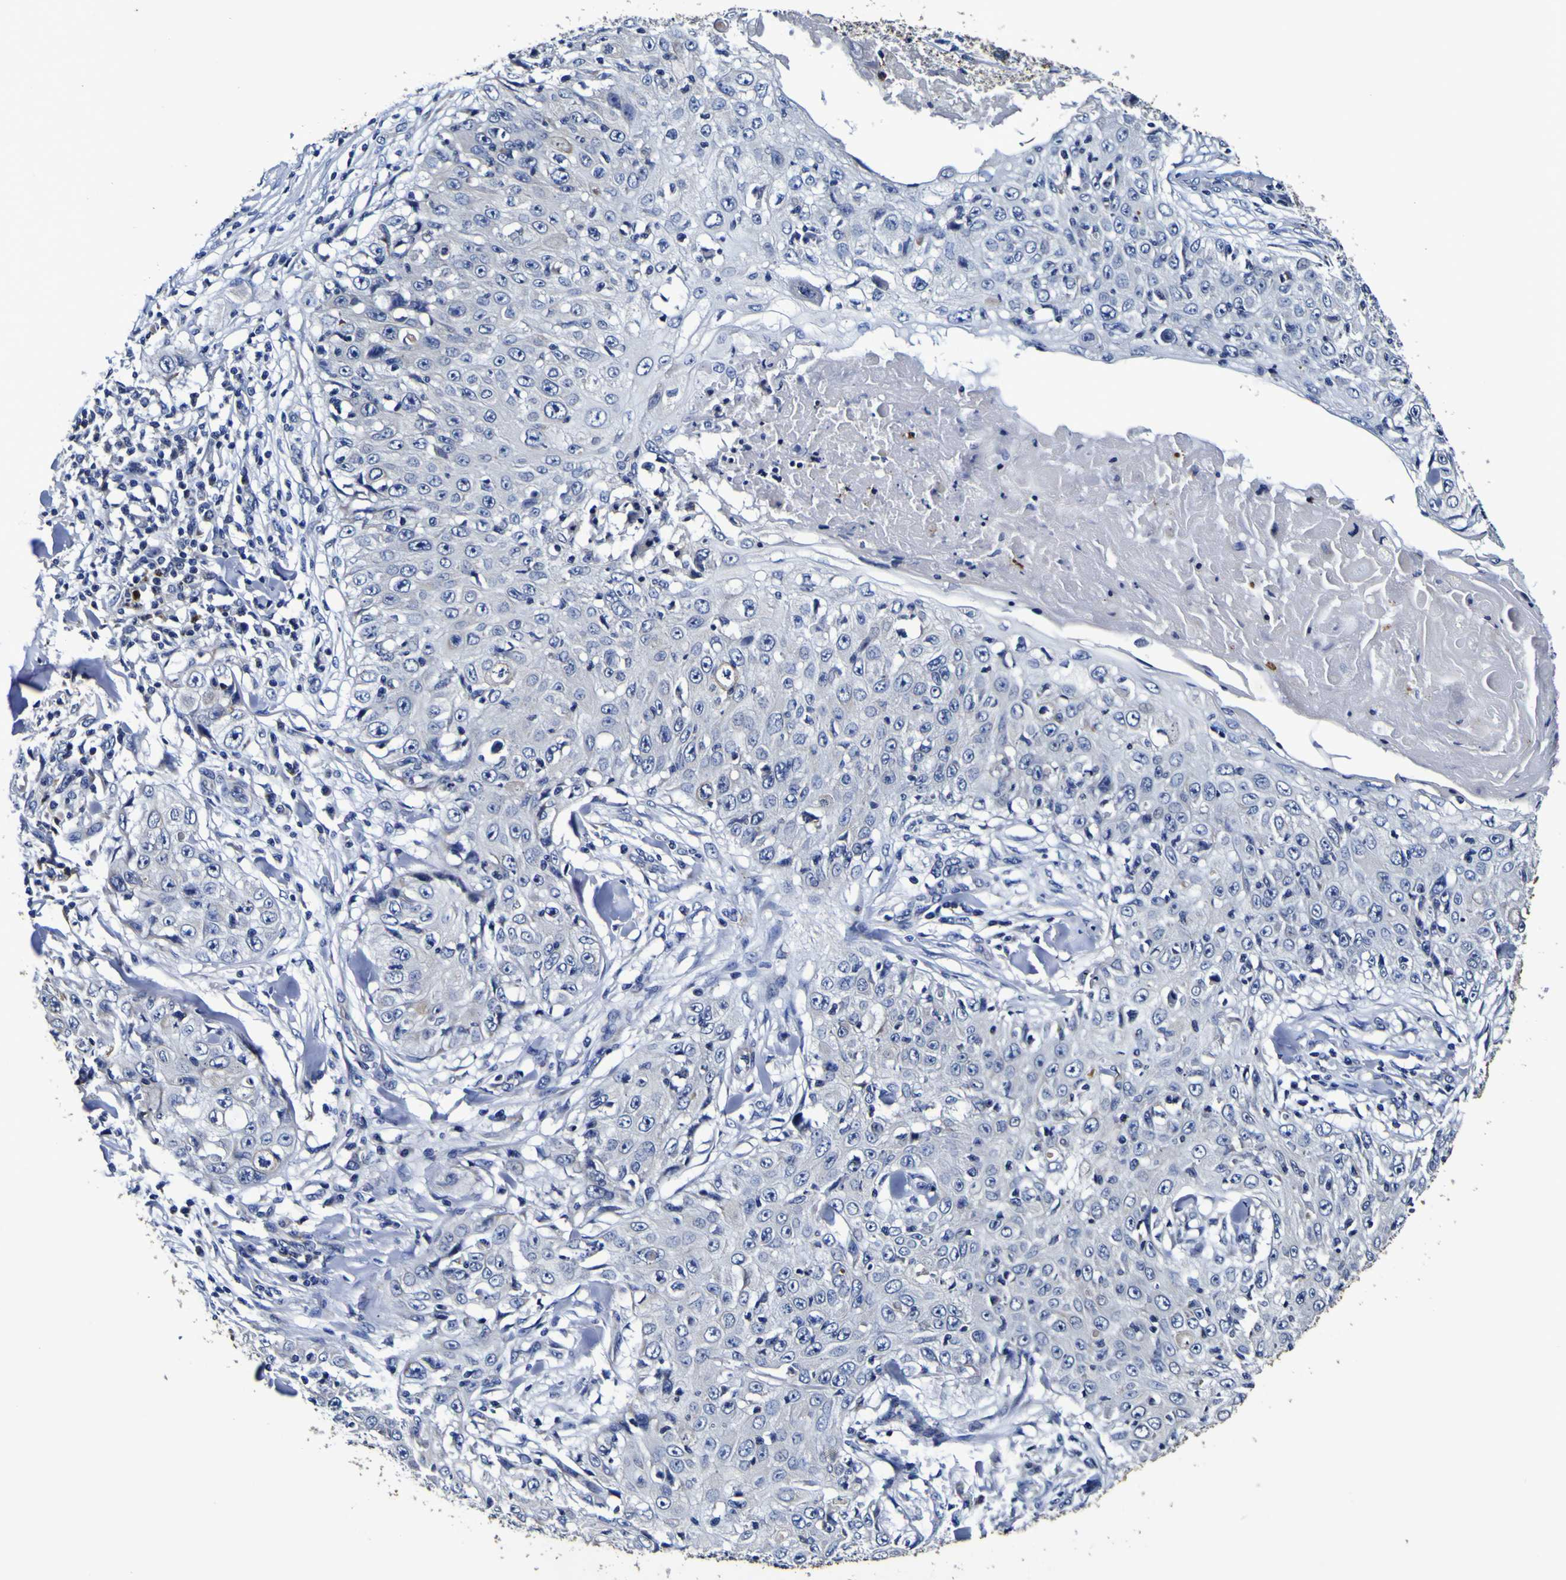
{"staining": {"intensity": "negative", "quantity": "none", "location": "none"}, "tissue": "skin cancer", "cell_type": "Tumor cells", "image_type": "cancer", "snomed": [{"axis": "morphology", "description": "Squamous cell carcinoma, NOS"}, {"axis": "topography", "description": "Skin"}], "caption": "IHC micrograph of neoplastic tissue: human skin squamous cell carcinoma stained with DAB exhibits no significant protein positivity in tumor cells.", "gene": "PANK4", "patient": {"sex": "male", "age": 86}}